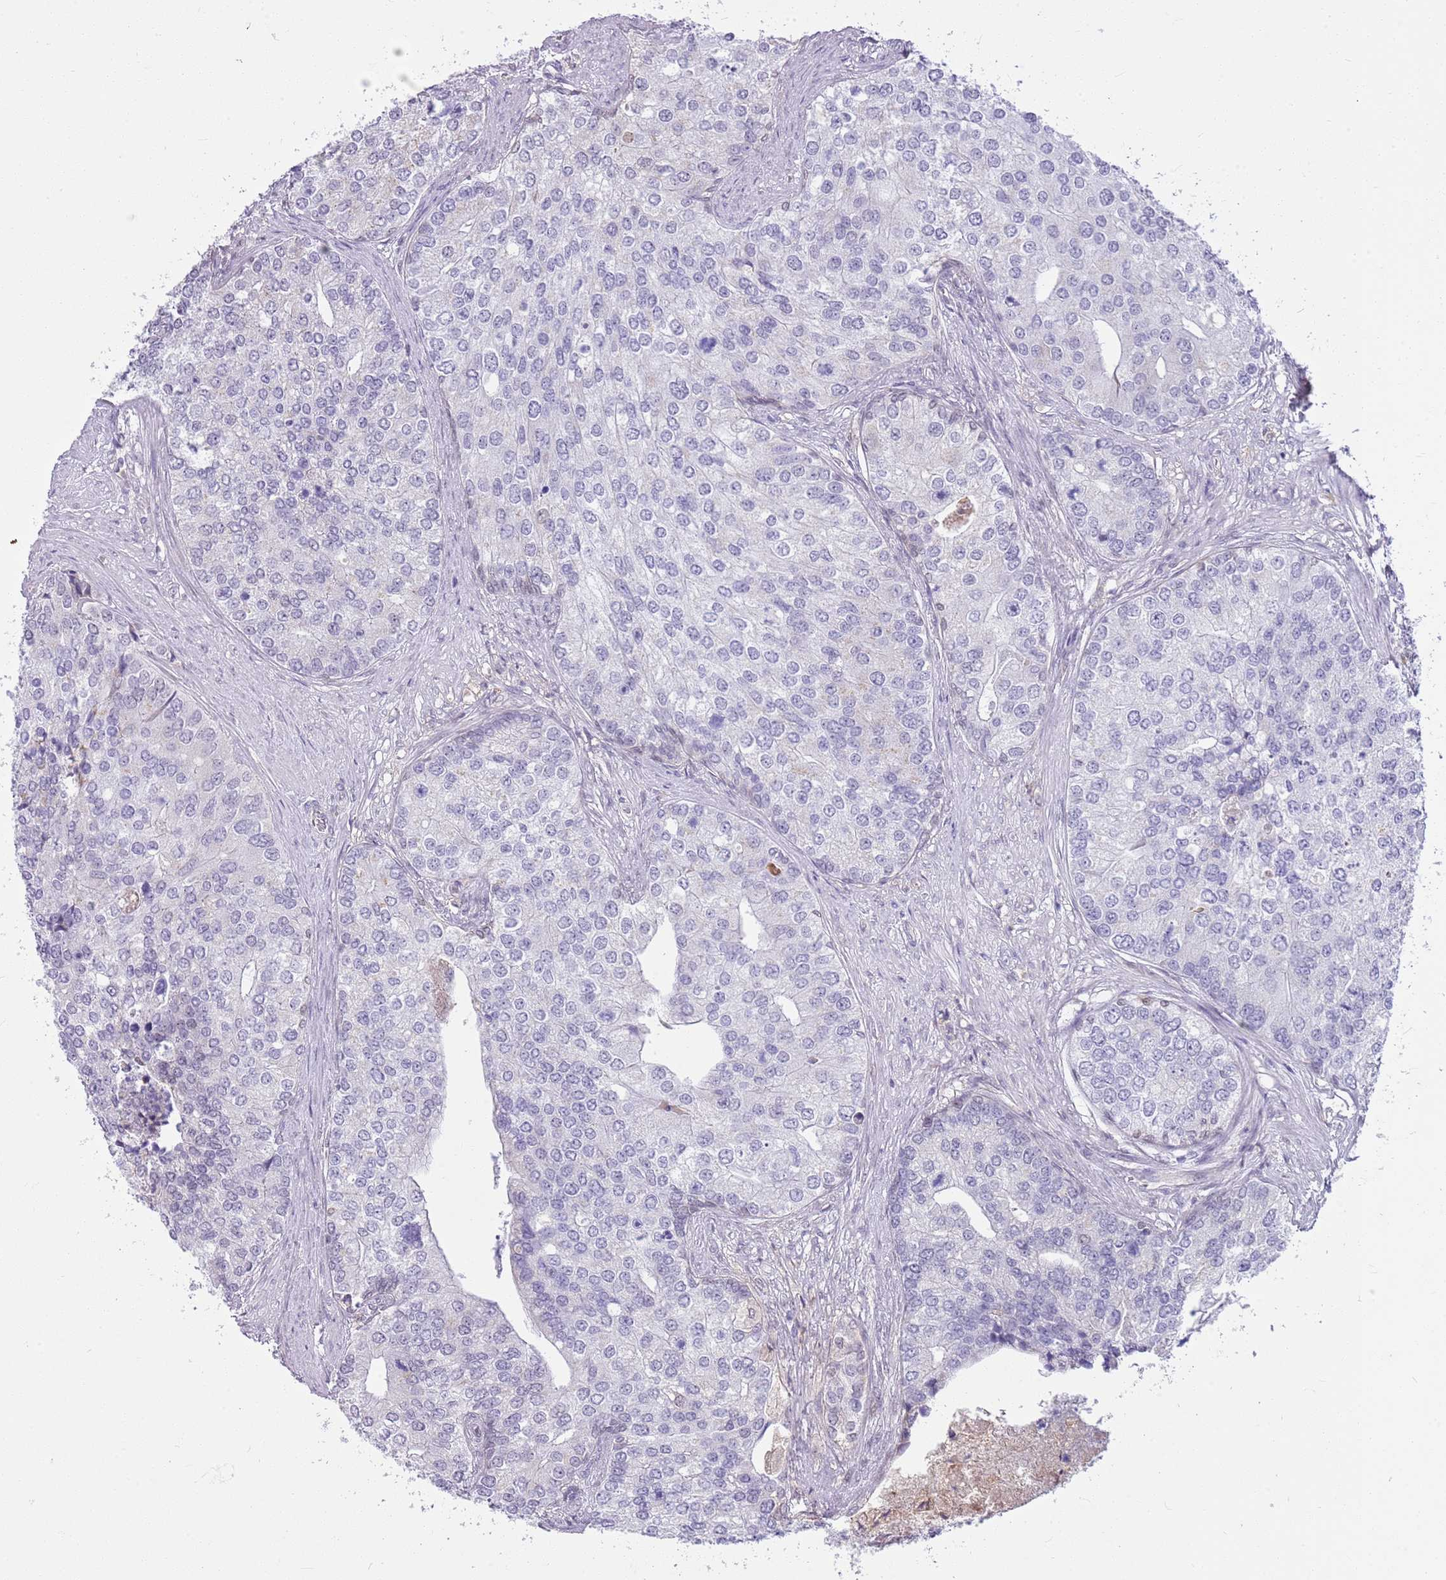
{"staining": {"intensity": "weak", "quantity": "<25%", "location": "nuclear"}, "tissue": "prostate cancer", "cell_type": "Tumor cells", "image_type": "cancer", "snomed": [{"axis": "morphology", "description": "Adenocarcinoma, High grade"}, {"axis": "topography", "description": "Prostate"}], "caption": "Prostate cancer was stained to show a protein in brown. There is no significant expression in tumor cells.", "gene": "DHX32", "patient": {"sex": "male", "age": 62}}